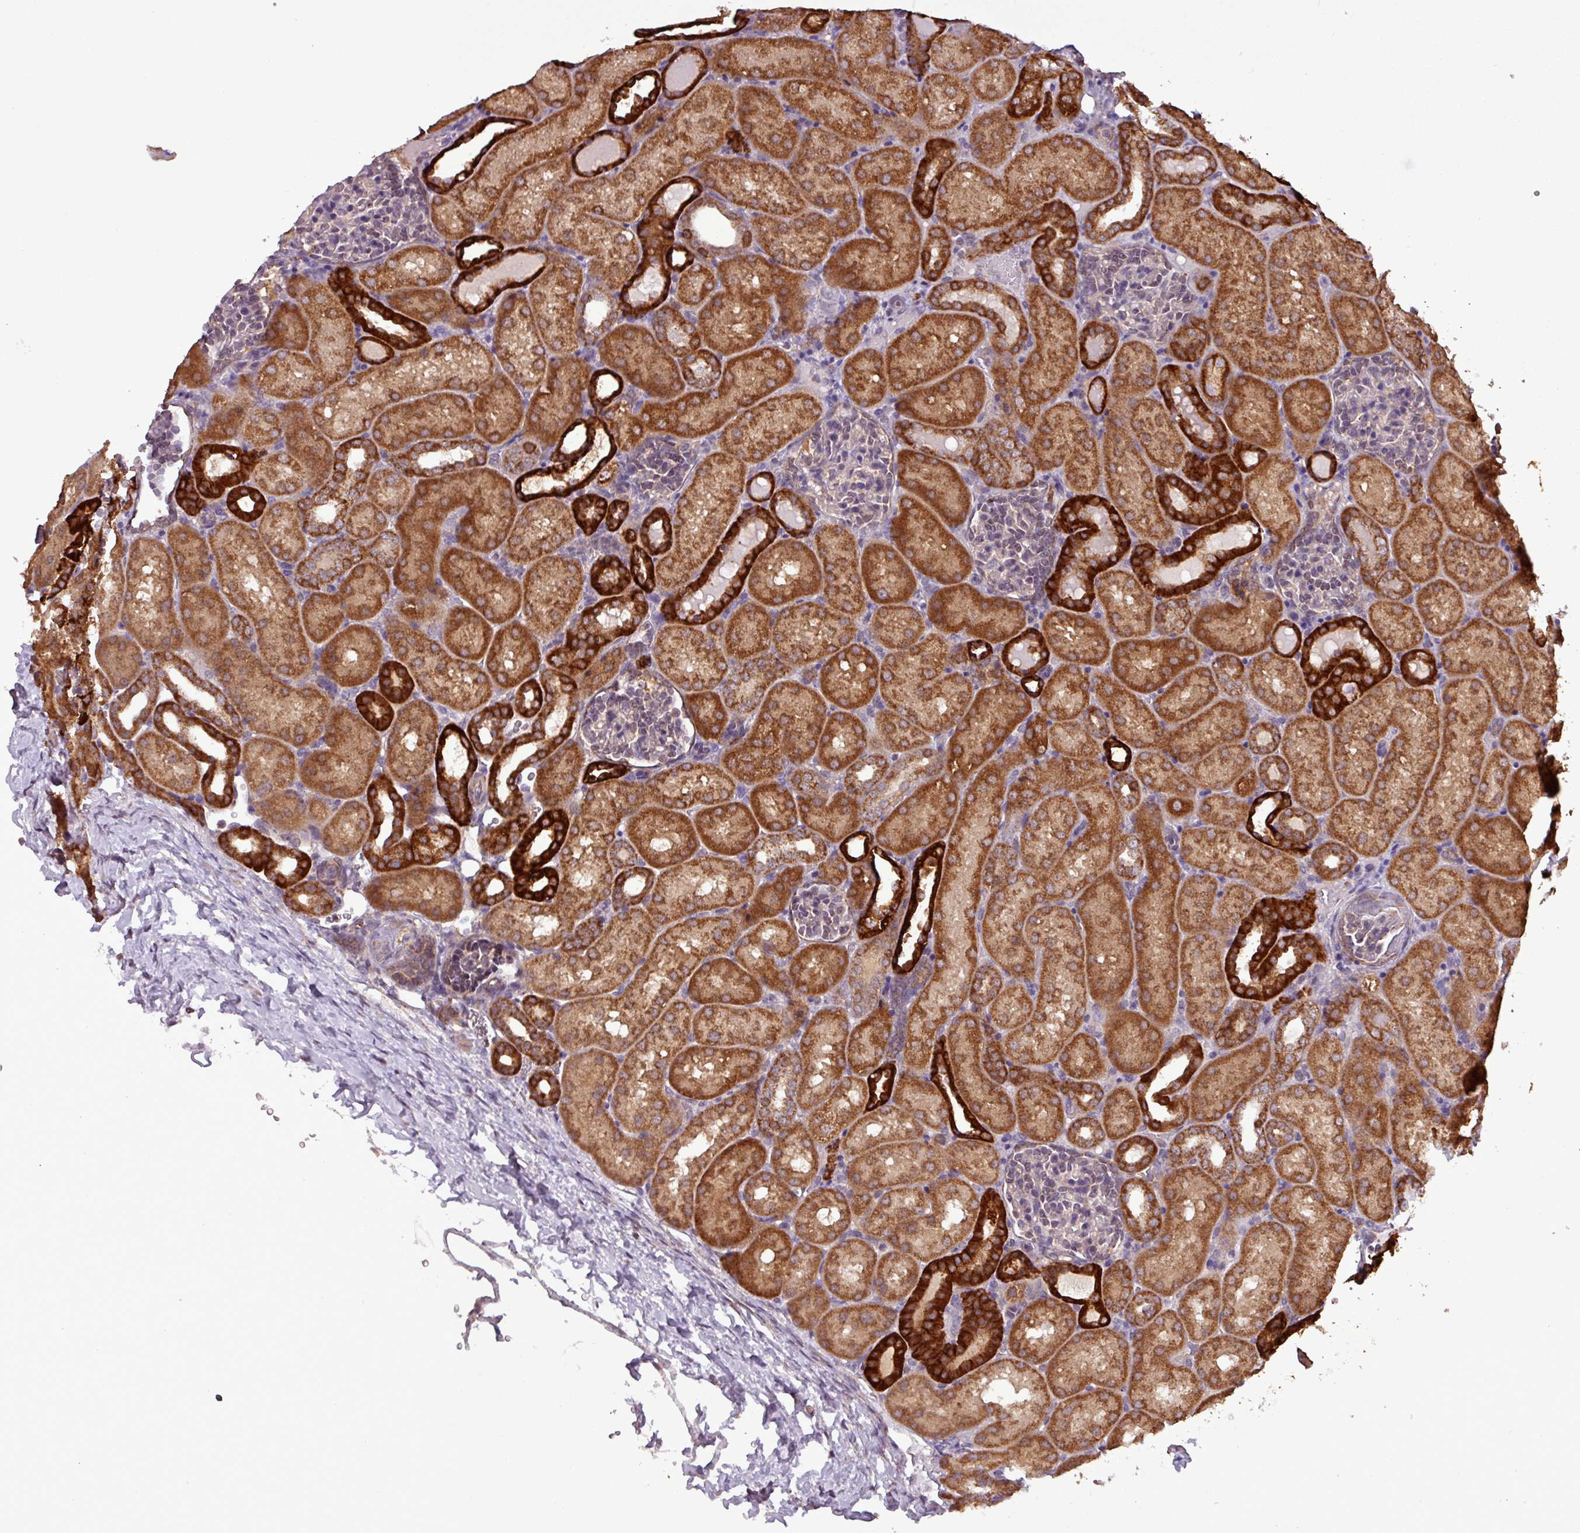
{"staining": {"intensity": "weak", "quantity": "<25%", "location": "cytoplasmic/membranous"}, "tissue": "kidney", "cell_type": "Cells in glomeruli", "image_type": "normal", "snomed": [{"axis": "morphology", "description": "Normal tissue, NOS"}, {"axis": "topography", "description": "Kidney"}], "caption": "IHC histopathology image of unremarkable kidney stained for a protein (brown), which demonstrates no positivity in cells in glomeruli.", "gene": "MCTP2", "patient": {"sex": "male", "age": 1}}